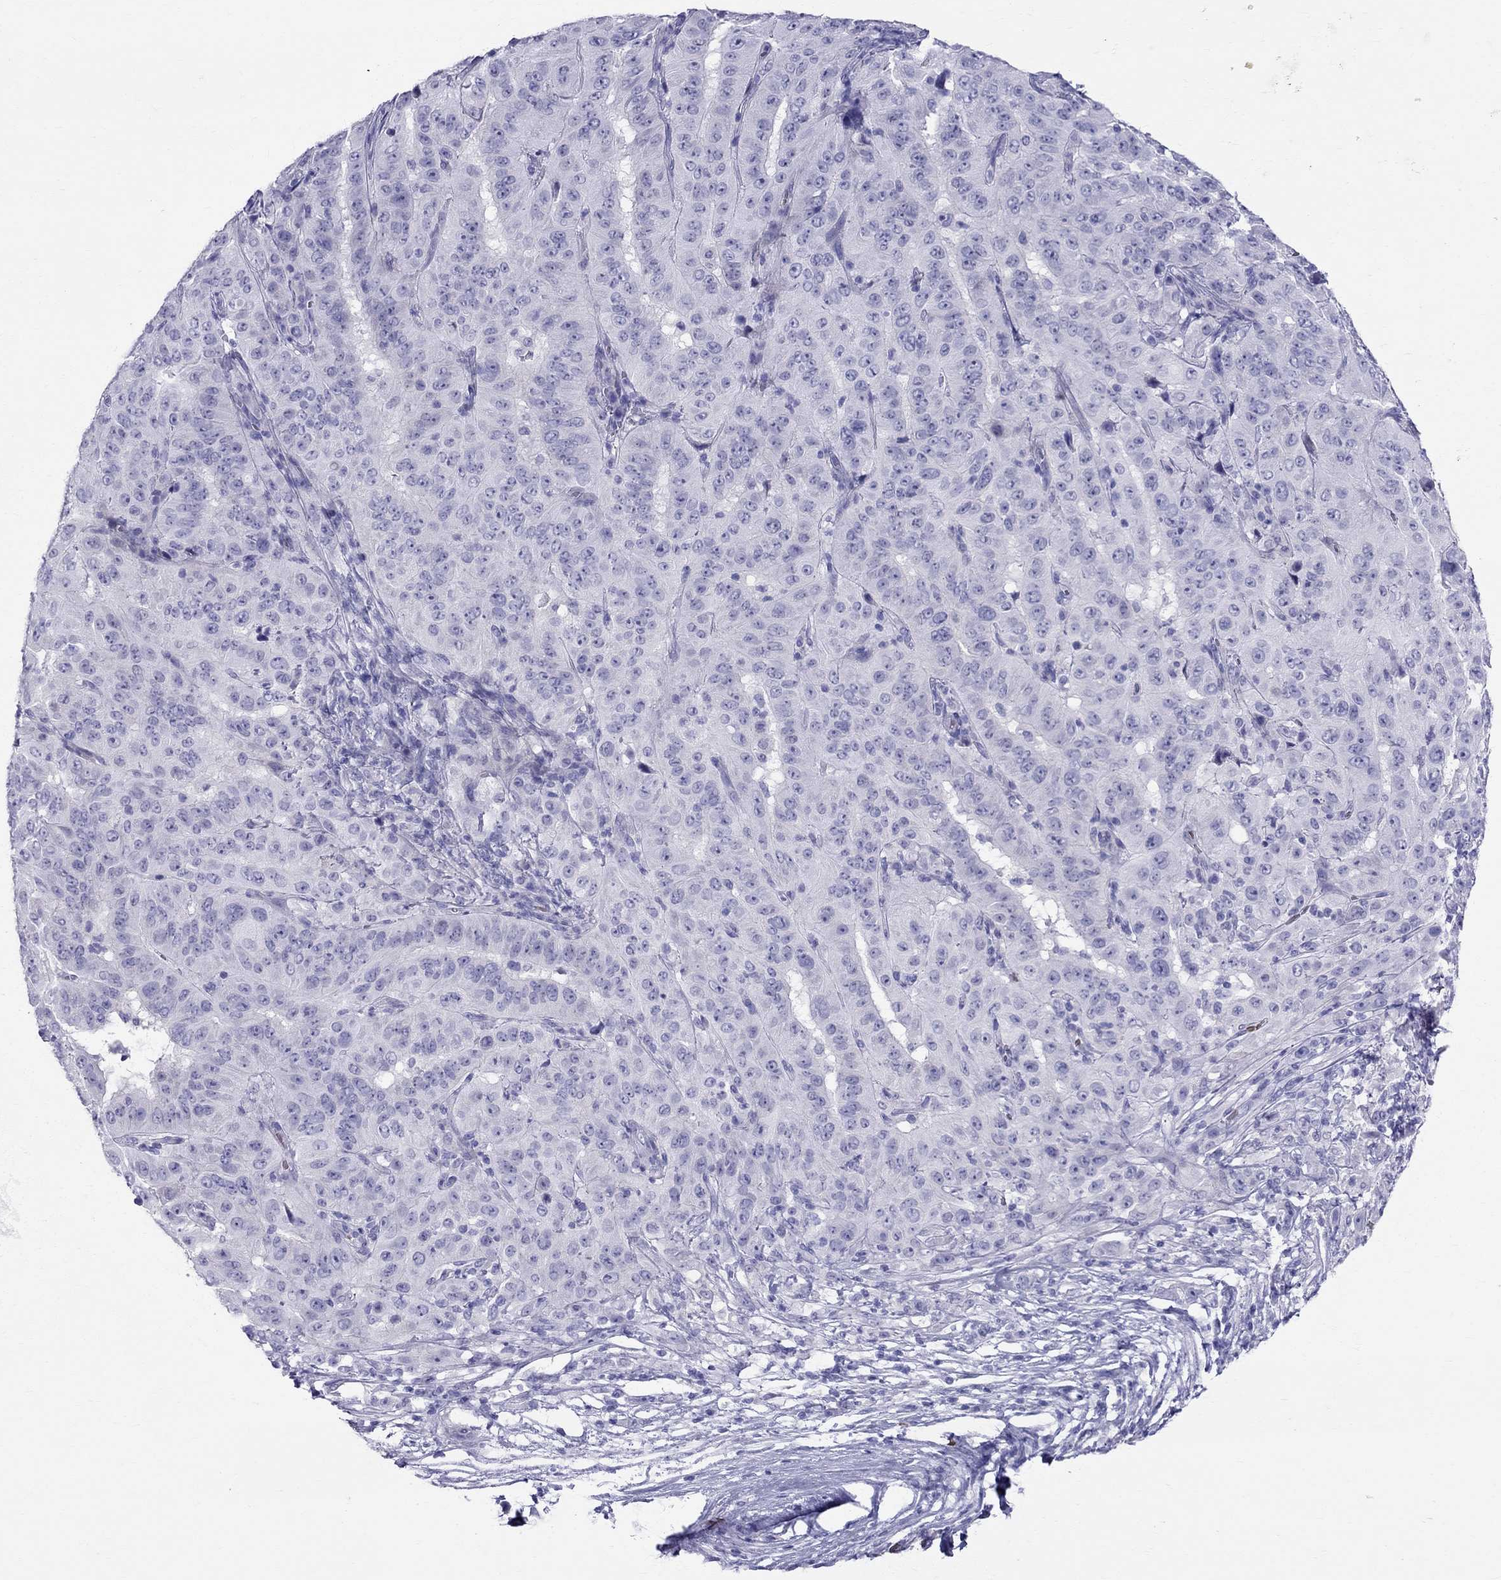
{"staining": {"intensity": "negative", "quantity": "none", "location": "none"}, "tissue": "pancreatic cancer", "cell_type": "Tumor cells", "image_type": "cancer", "snomed": [{"axis": "morphology", "description": "Adenocarcinoma, NOS"}, {"axis": "topography", "description": "Pancreas"}], "caption": "This is a image of IHC staining of pancreatic cancer (adenocarcinoma), which shows no staining in tumor cells.", "gene": "DNAAF6", "patient": {"sex": "male", "age": 63}}